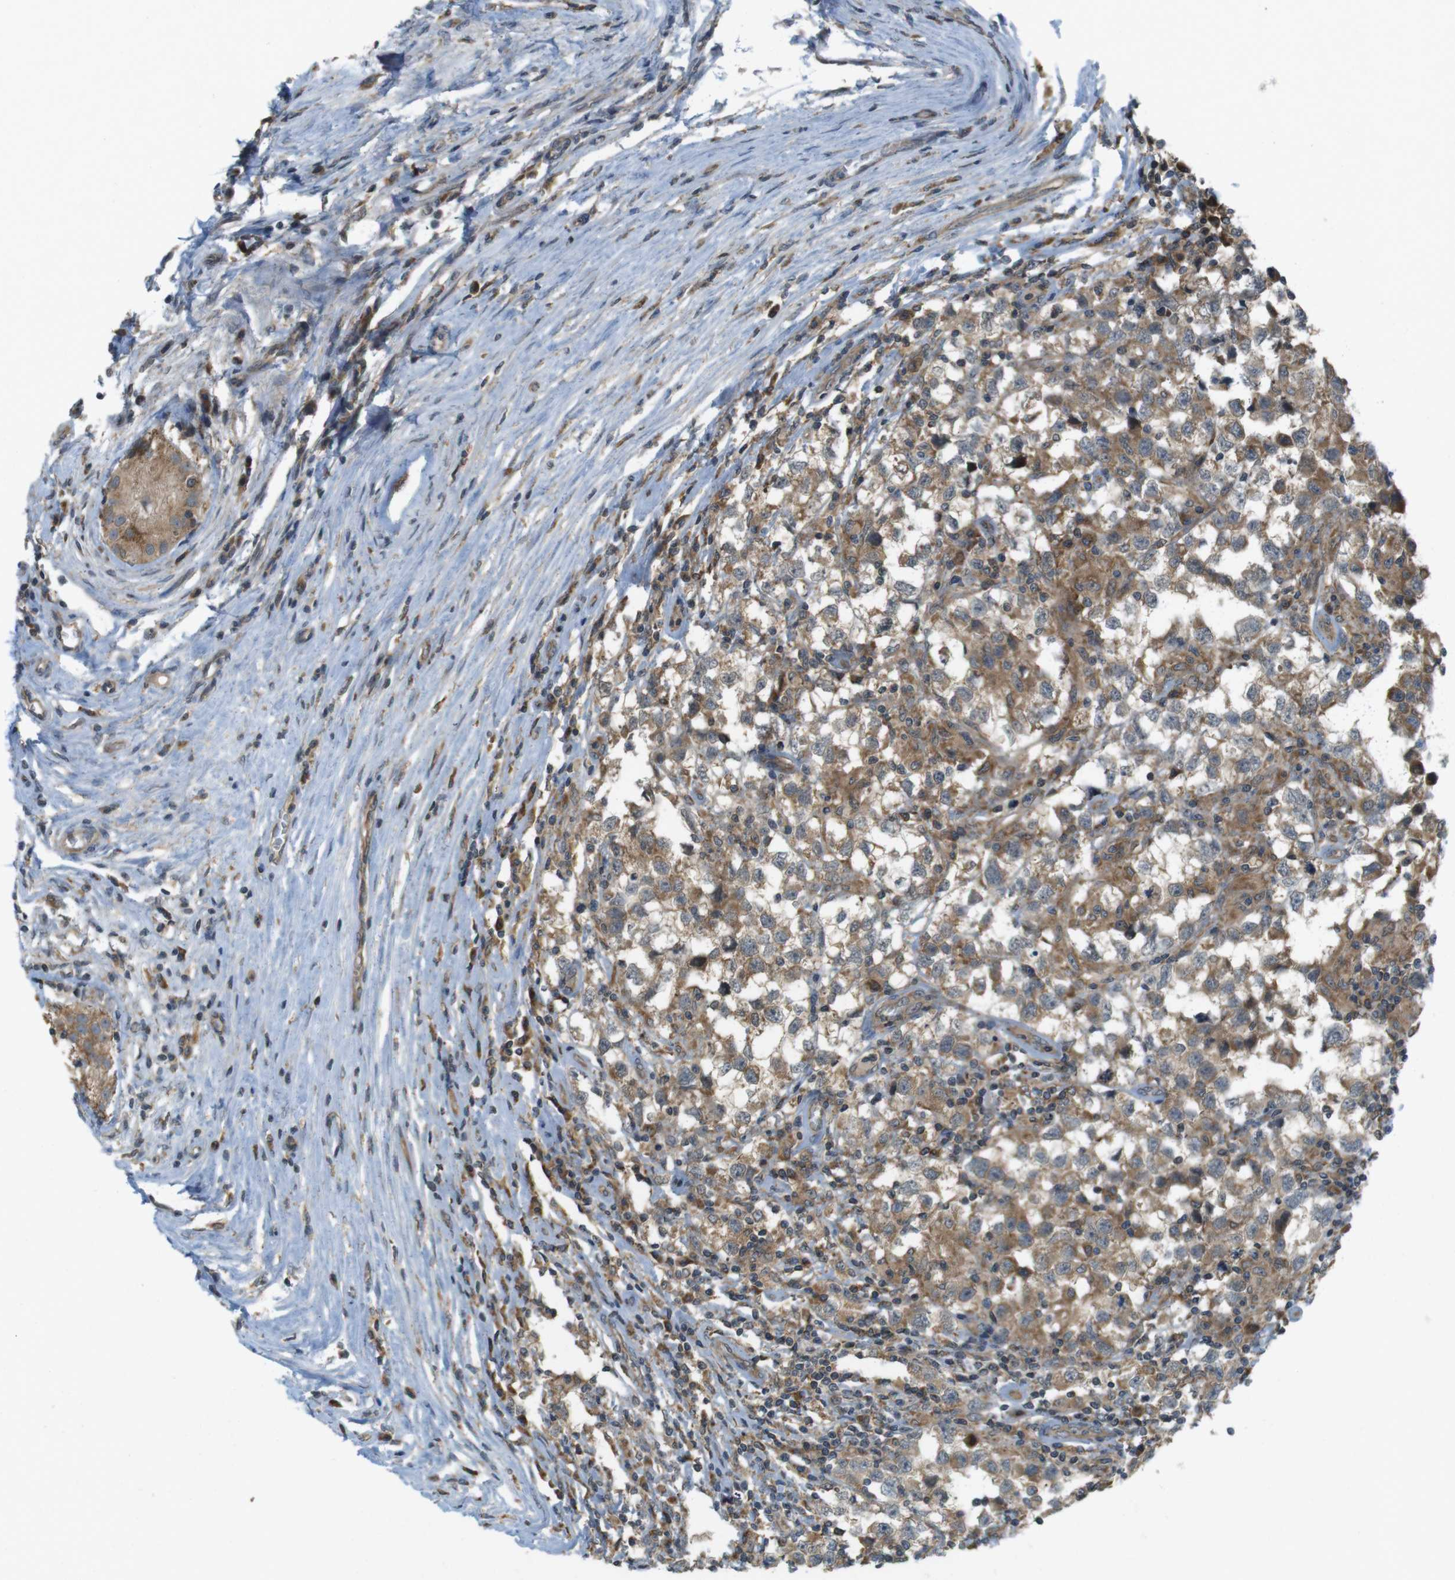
{"staining": {"intensity": "moderate", "quantity": ">75%", "location": "cytoplasmic/membranous"}, "tissue": "testis cancer", "cell_type": "Tumor cells", "image_type": "cancer", "snomed": [{"axis": "morphology", "description": "Carcinoma, Embryonal, NOS"}, {"axis": "topography", "description": "Testis"}], "caption": "An immunohistochemistry (IHC) image of neoplastic tissue is shown. Protein staining in brown shows moderate cytoplasmic/membranous positivity in testis embryonal carcinoma within tumor cells.", "gene": "RNF130", "patient": {"sex": "male", "age": 21}}